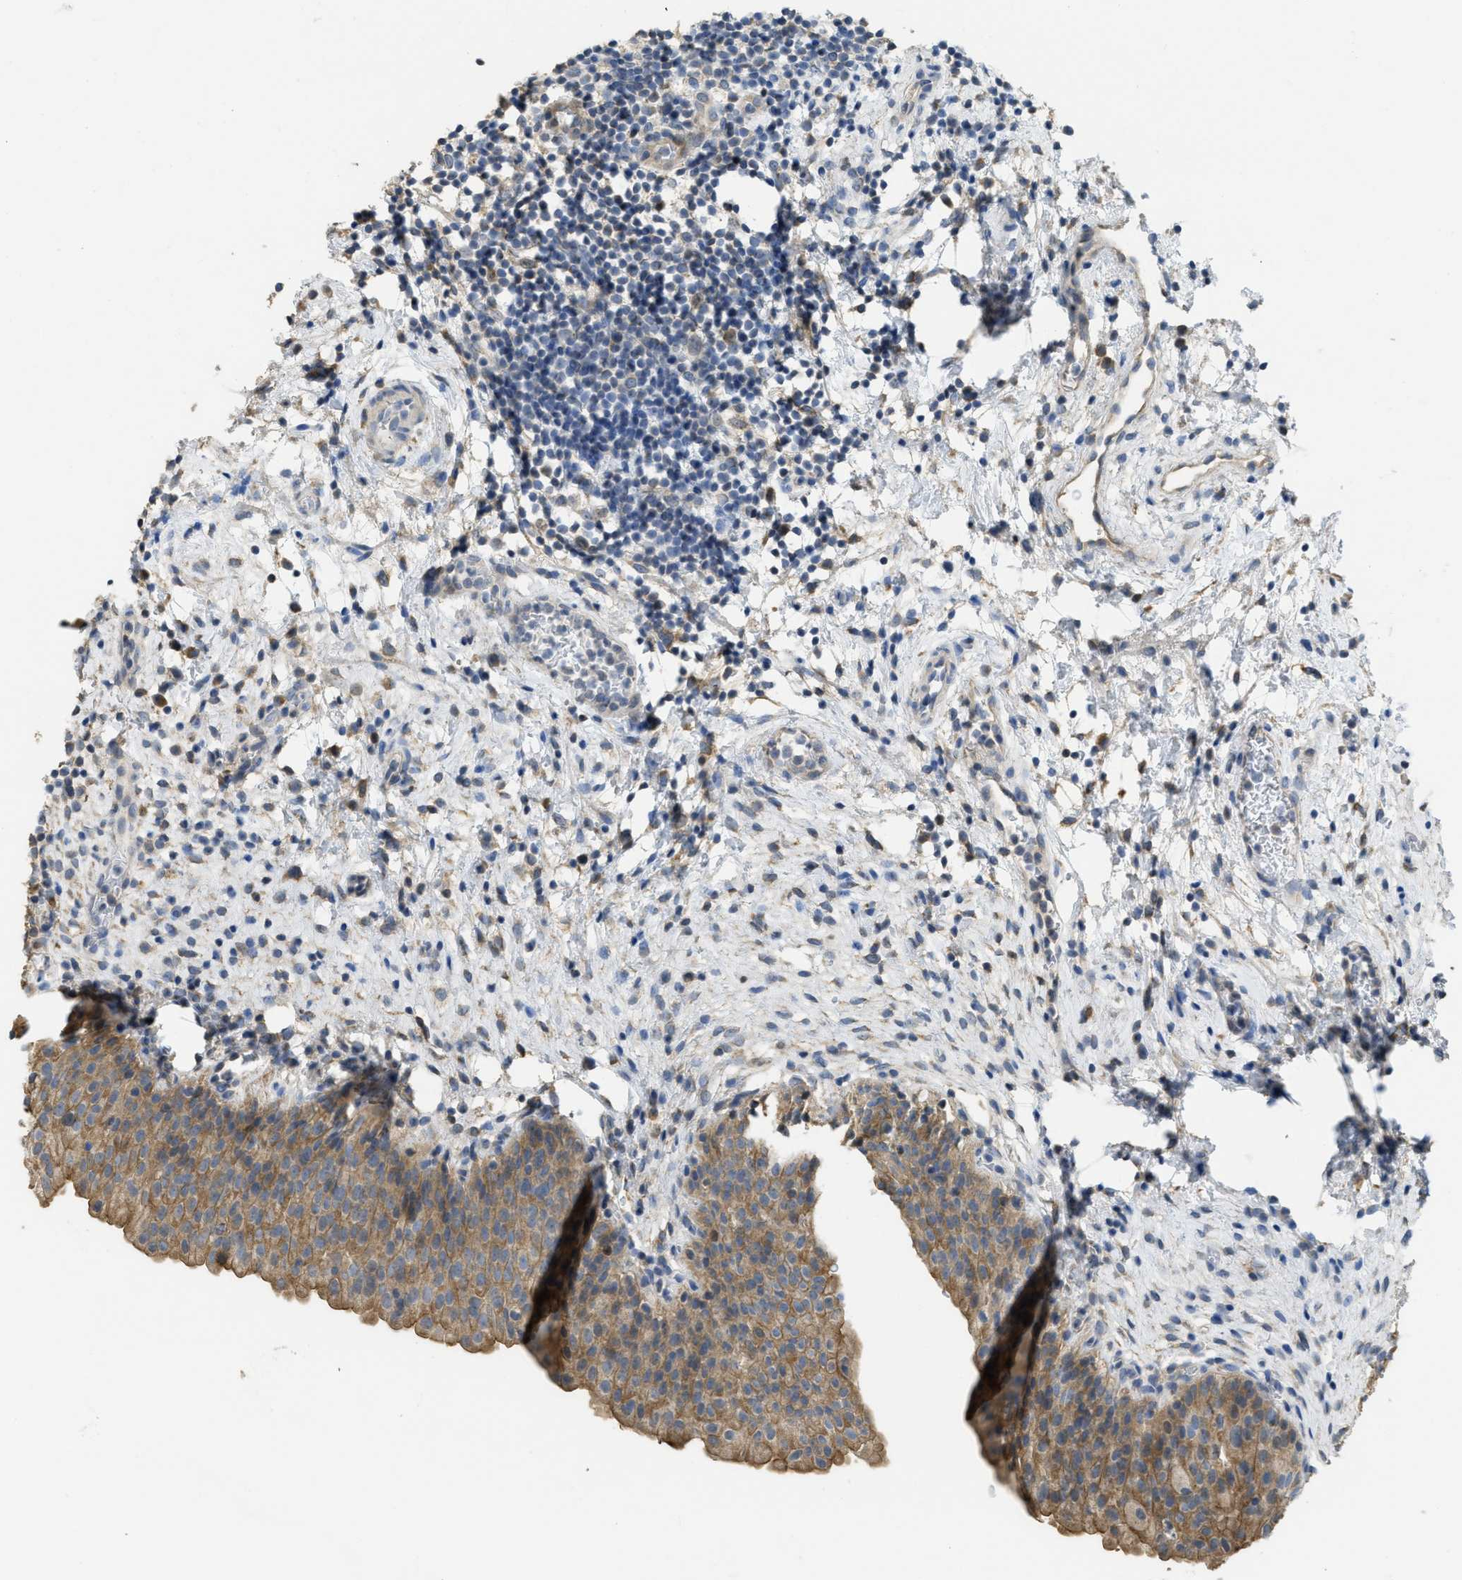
{"staining": {"intensity": "moderate", "quantity": ">75%", "location": "cytoplasmic/membranous"}, "tissue": "urinary bladder", "cell_type": "Urothelial cells", "image_type": "normal", "snomed": [{"axis": "morphology", "description": "Normal tissue, NOS"}, {"axis": "topography", "description": "Urinary bladder"}], "caption": "Urinary bladder stained with DAB (3,3'-diaminobenzidine) IHC shows medium levels of moderate cytoplasmic/membranous expression in about >75% of urothelial cells.", "gene": "SFXN2", "patient": {"sex": "male", "age": 37}}